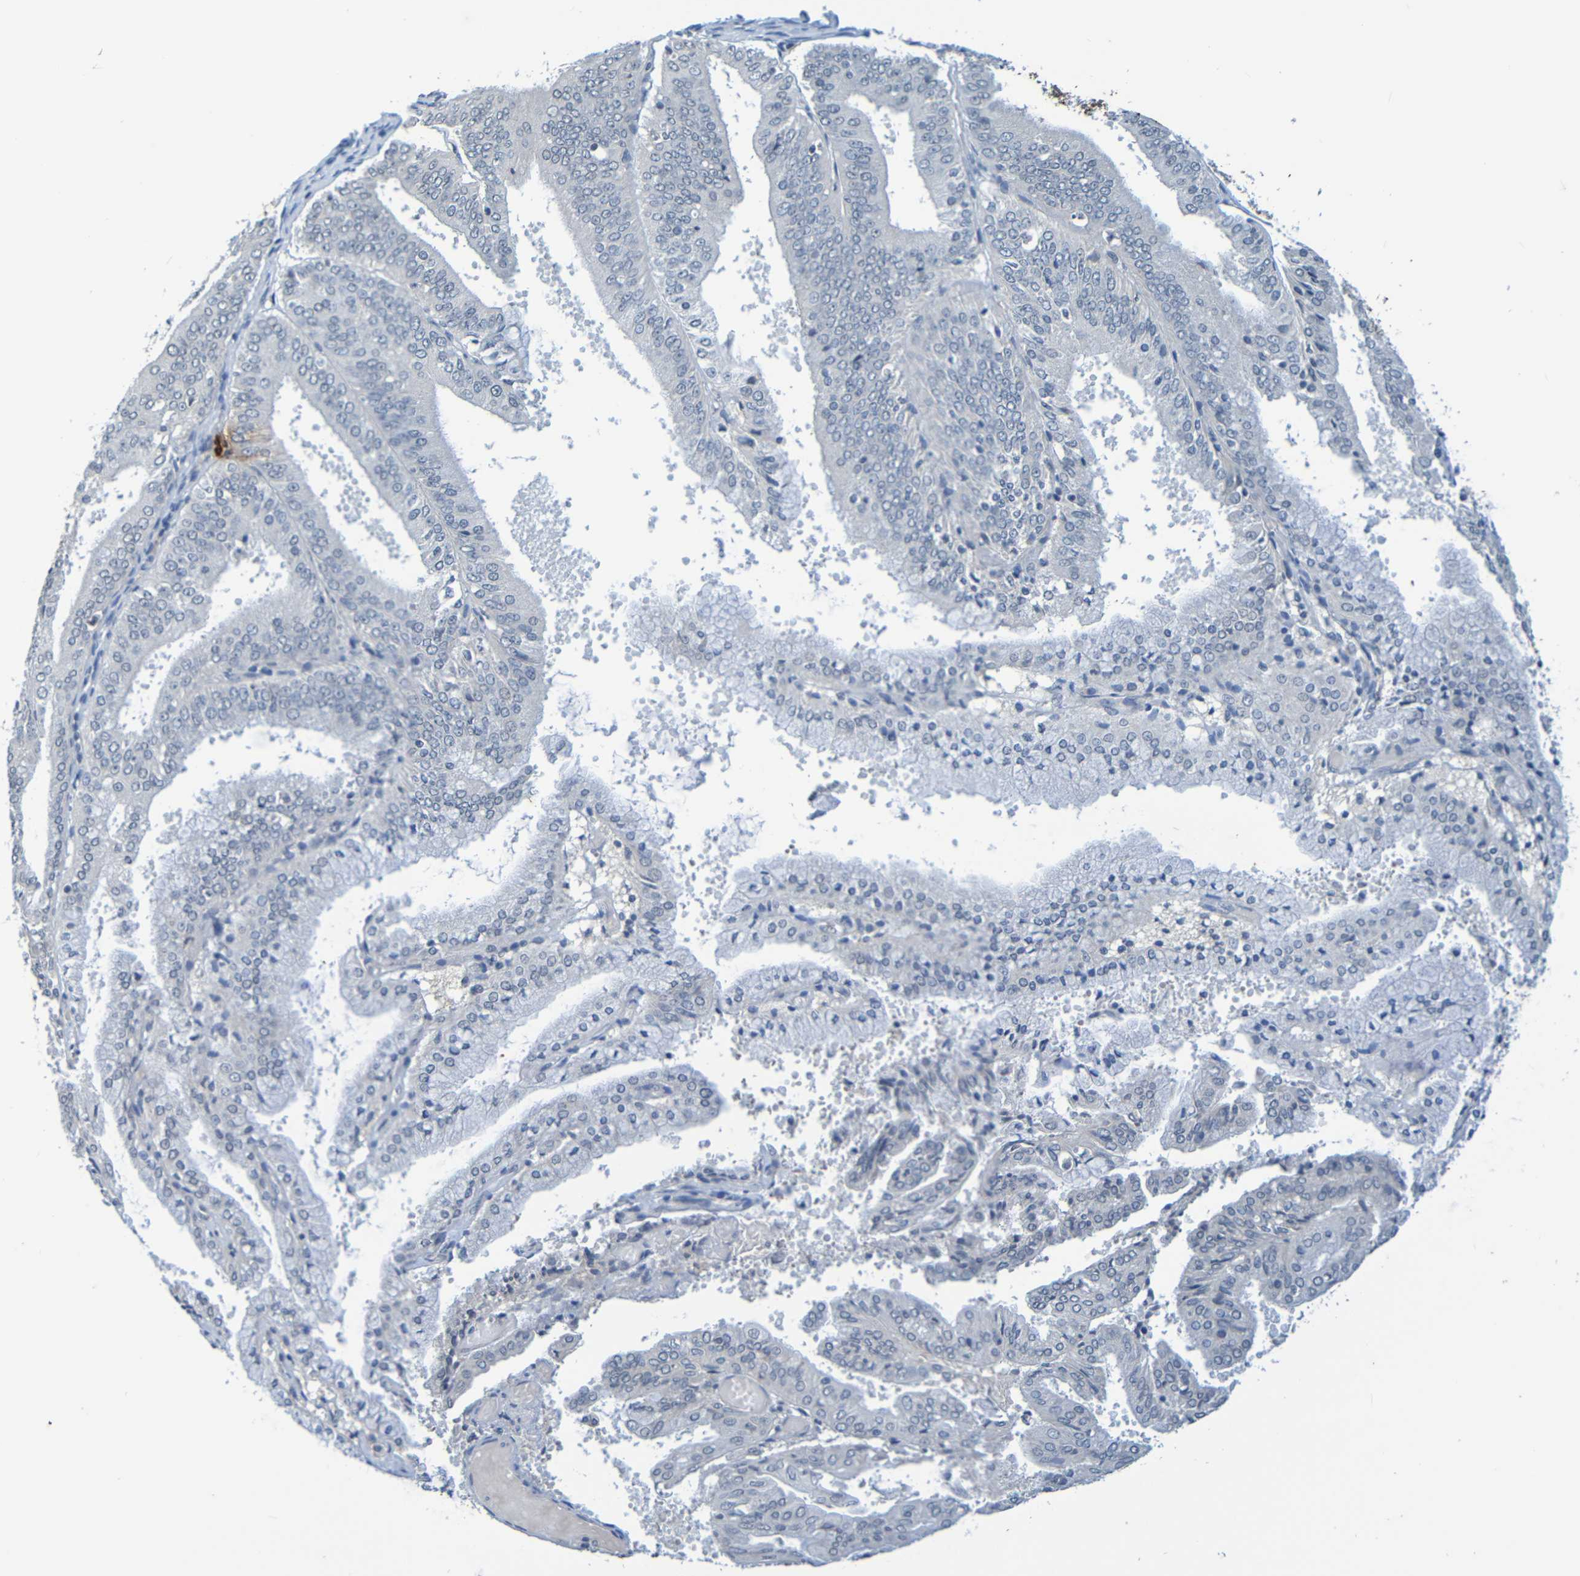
{"staining": {"intensity": "negative", "quantity": "none", "location": "none"}, "tissue": "endometrial cancer", "cell_type": "Tumor cells", "image_type": "cancer", "snomed": [{"axis": "morphology", "description": "Adenocarcinoma, NOS"}, {"axis": "topography", "description": "Endometrium"}], "caption": "Tumor cells show no significant protein staining in endometrial cancer.", "gene": "C3AR1", "patient": {"sex": "female", "age": 63}}